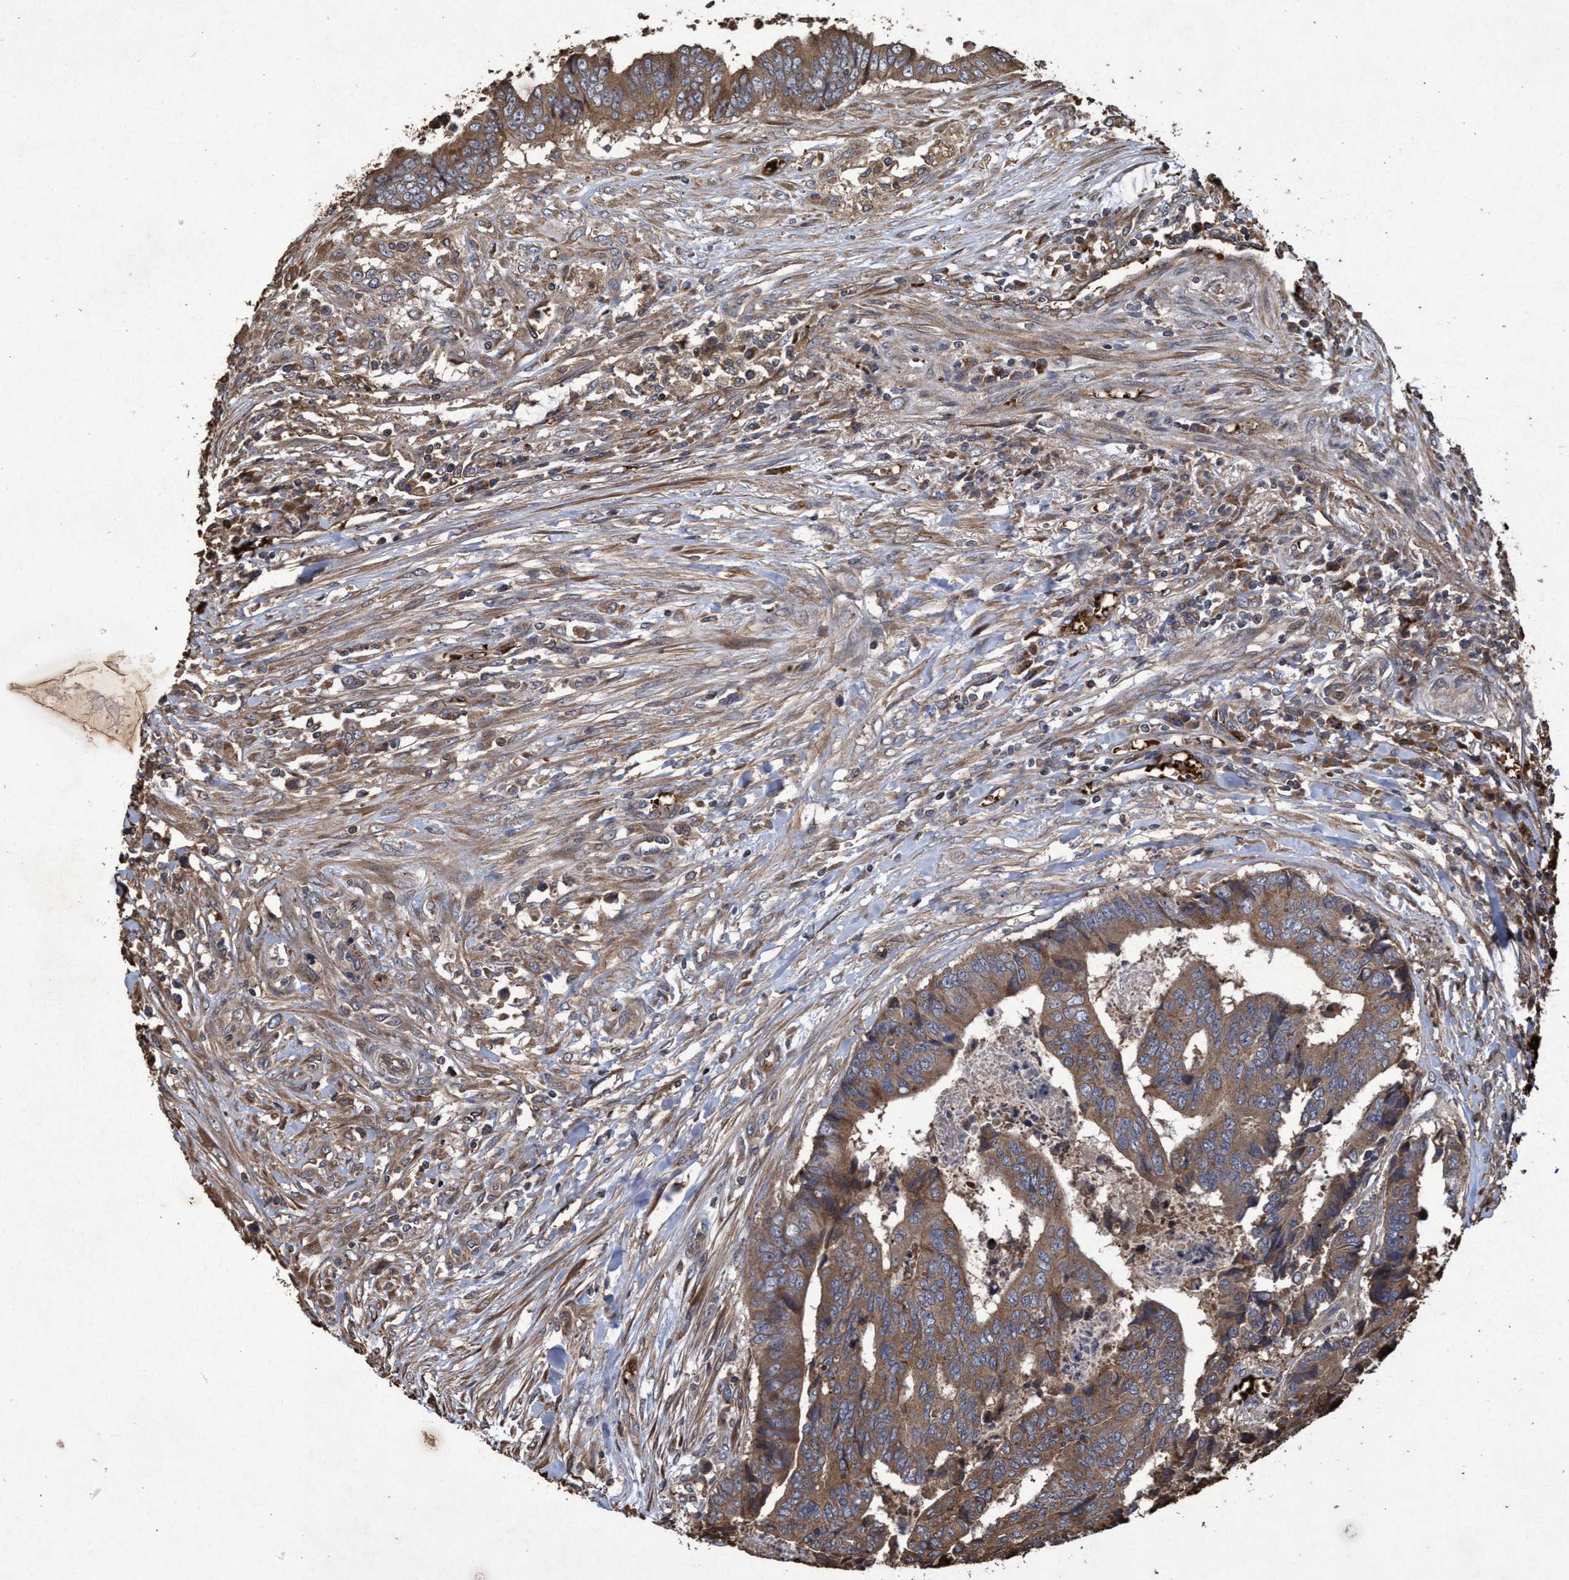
{"staining": {"intensity": "moderate", "quantity": ">75%", "location": "cytoplasmic/membranous"}, "tissue": "colorectal cancer", "cell_type": "Tumor cells", "image_type": "cancer", "snomed": [{"axis": "morphology", "description": "Adenocarcinoma, NOS"}, {"axis": "topography", "description": "Rectum"}], "caption": "High-power microscopy captured an immunohistochemistry (IHC) micrograph of colorectal adenocarcinoma, revealing moderate cytoplasmic/membranous expression in approximately >75% of tumor cells.", "gene": "CHMP6", "patient": {"sex": "male", "age": 84}}